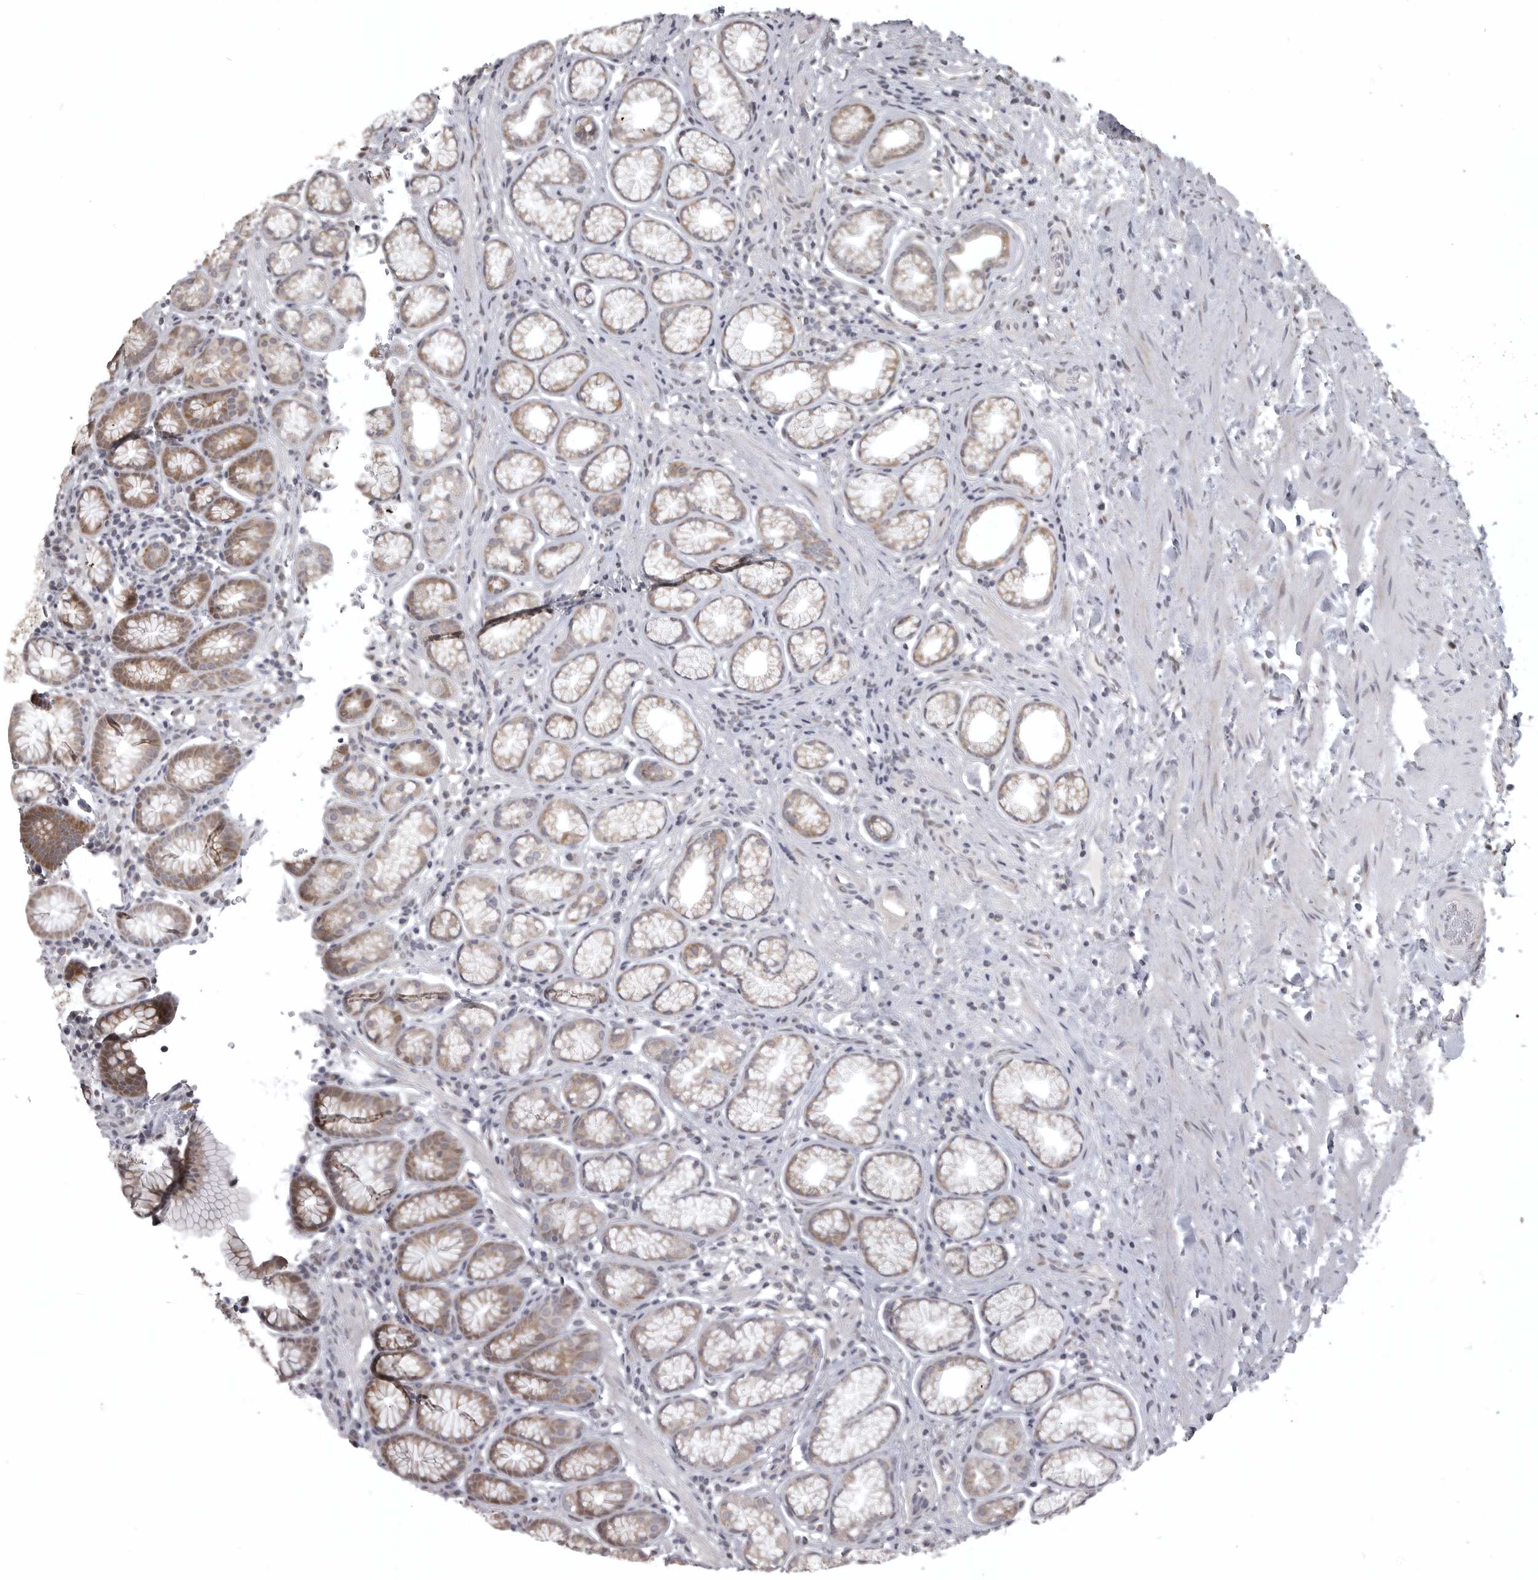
{"staining": {"intensity": "moderate", "quantity": "25%-75%", "location": "cytoplasmic/membranous"}, "tissue": "stomach", "cell_type": "Glandular cells", "image_type": "normal", "snomed": [{"axis": "morphology", "description": "Normal tissue, NOS"}, {"axis": "topography", "description": "Stomach"}], "caption": "DAB (3,3'-diaminobenzidine) immunohistochemical staining of benign human stomach displays moderate cytoplasmic/membranous protein staining in about 25%-75% of glandular cells. The protein of interest is shown in brown color, while the nuclei are stained blue.", "gene": "POLE2", "patient": {"sex": "male", "age": 42}}